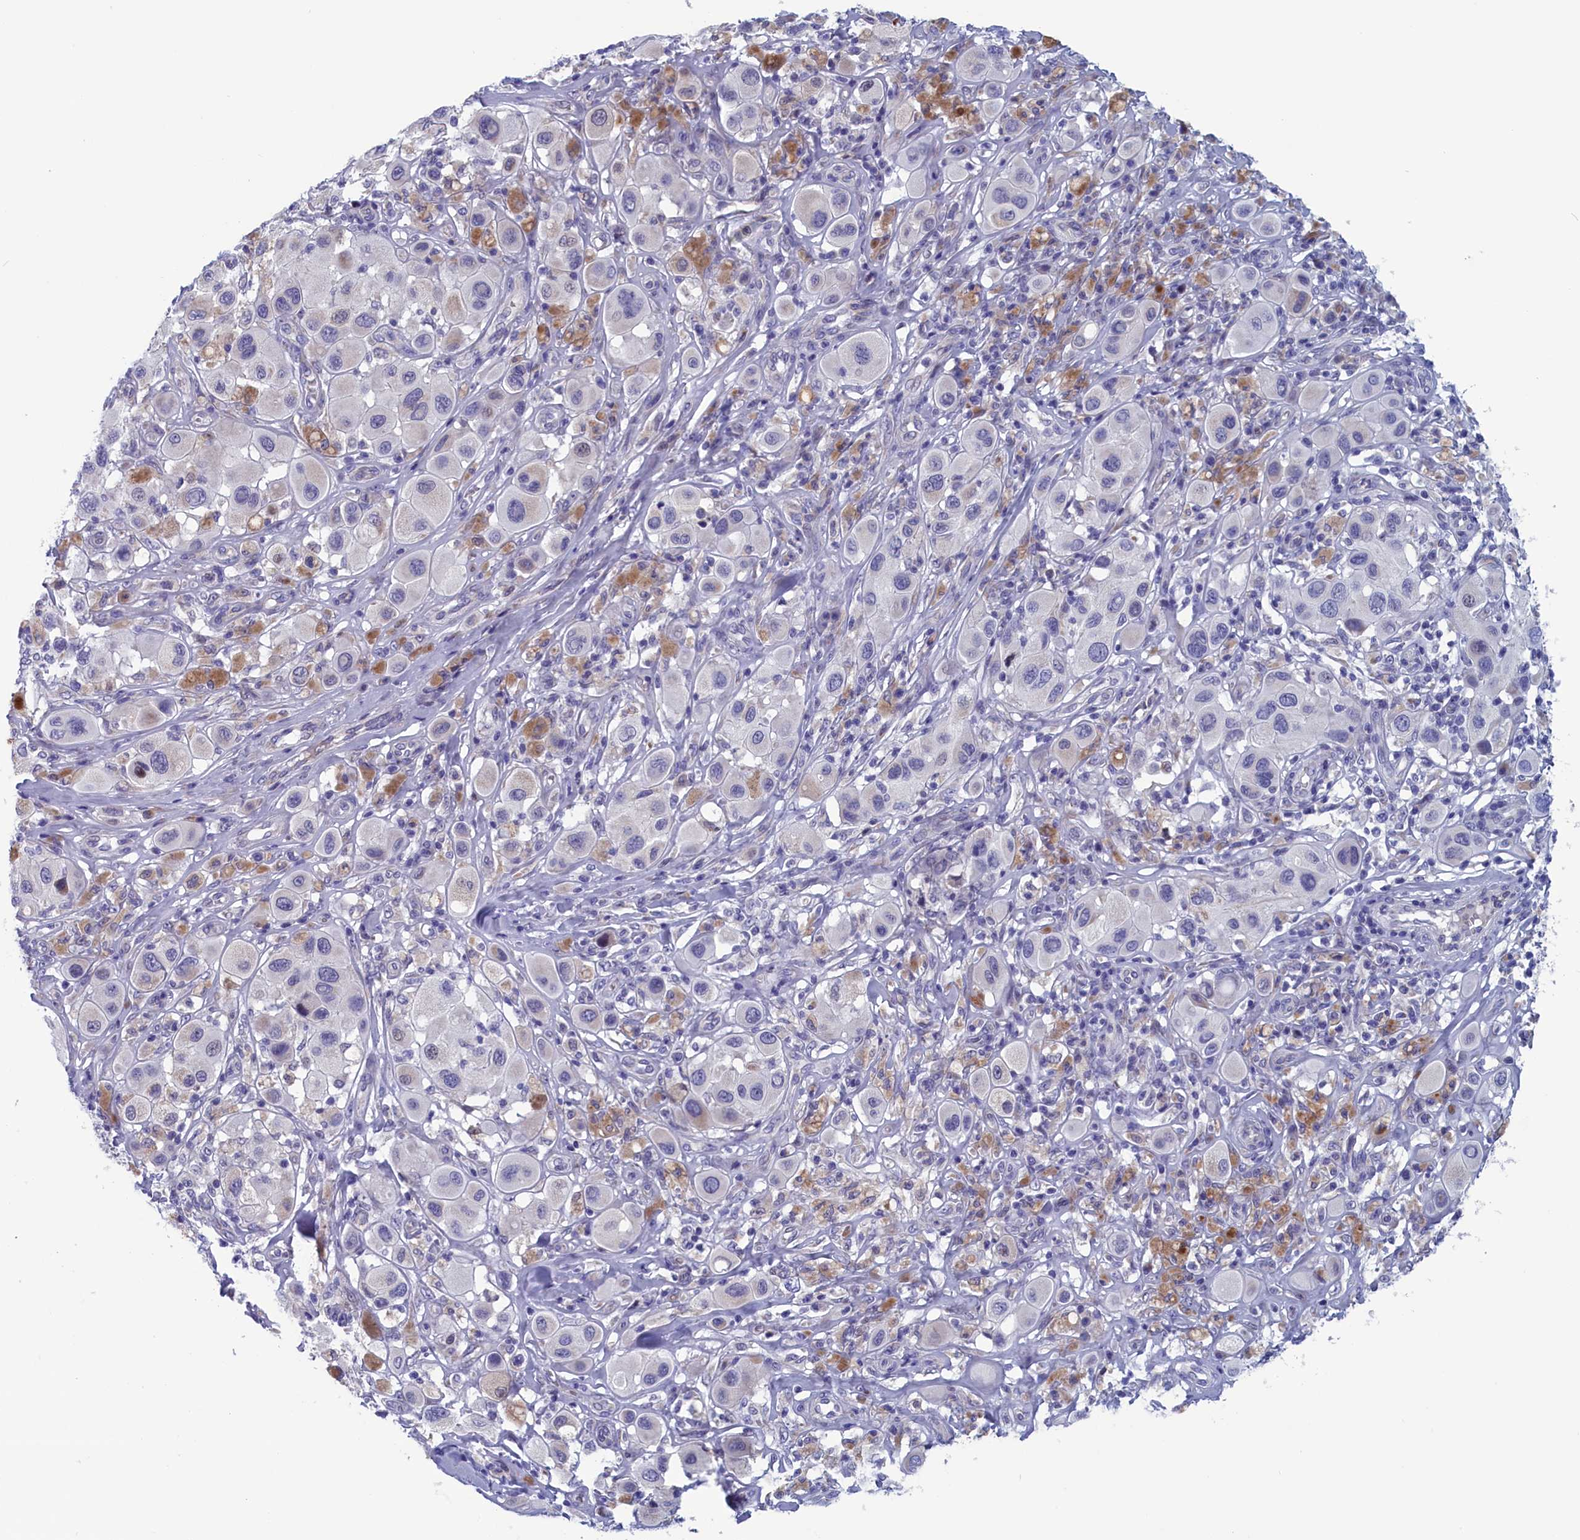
{"staining": {"intensity": "negative", "quantity": "none", "location": "none"}, "tissue": "melanoma", "cell_type": "Tumor cells", "image_type": "cancer", "snomed": [{"axis": "morphology", "description": "Malignant melanoma, Metastatic site"}, {"axis": "topography", "description": "Skin"}], "caption": "Melanoma was stained to show a protein in brown. There is no significant expression in tumor cells.", "gene": "NIBAN3", "patient": {"sex": "male", "age": 41}}